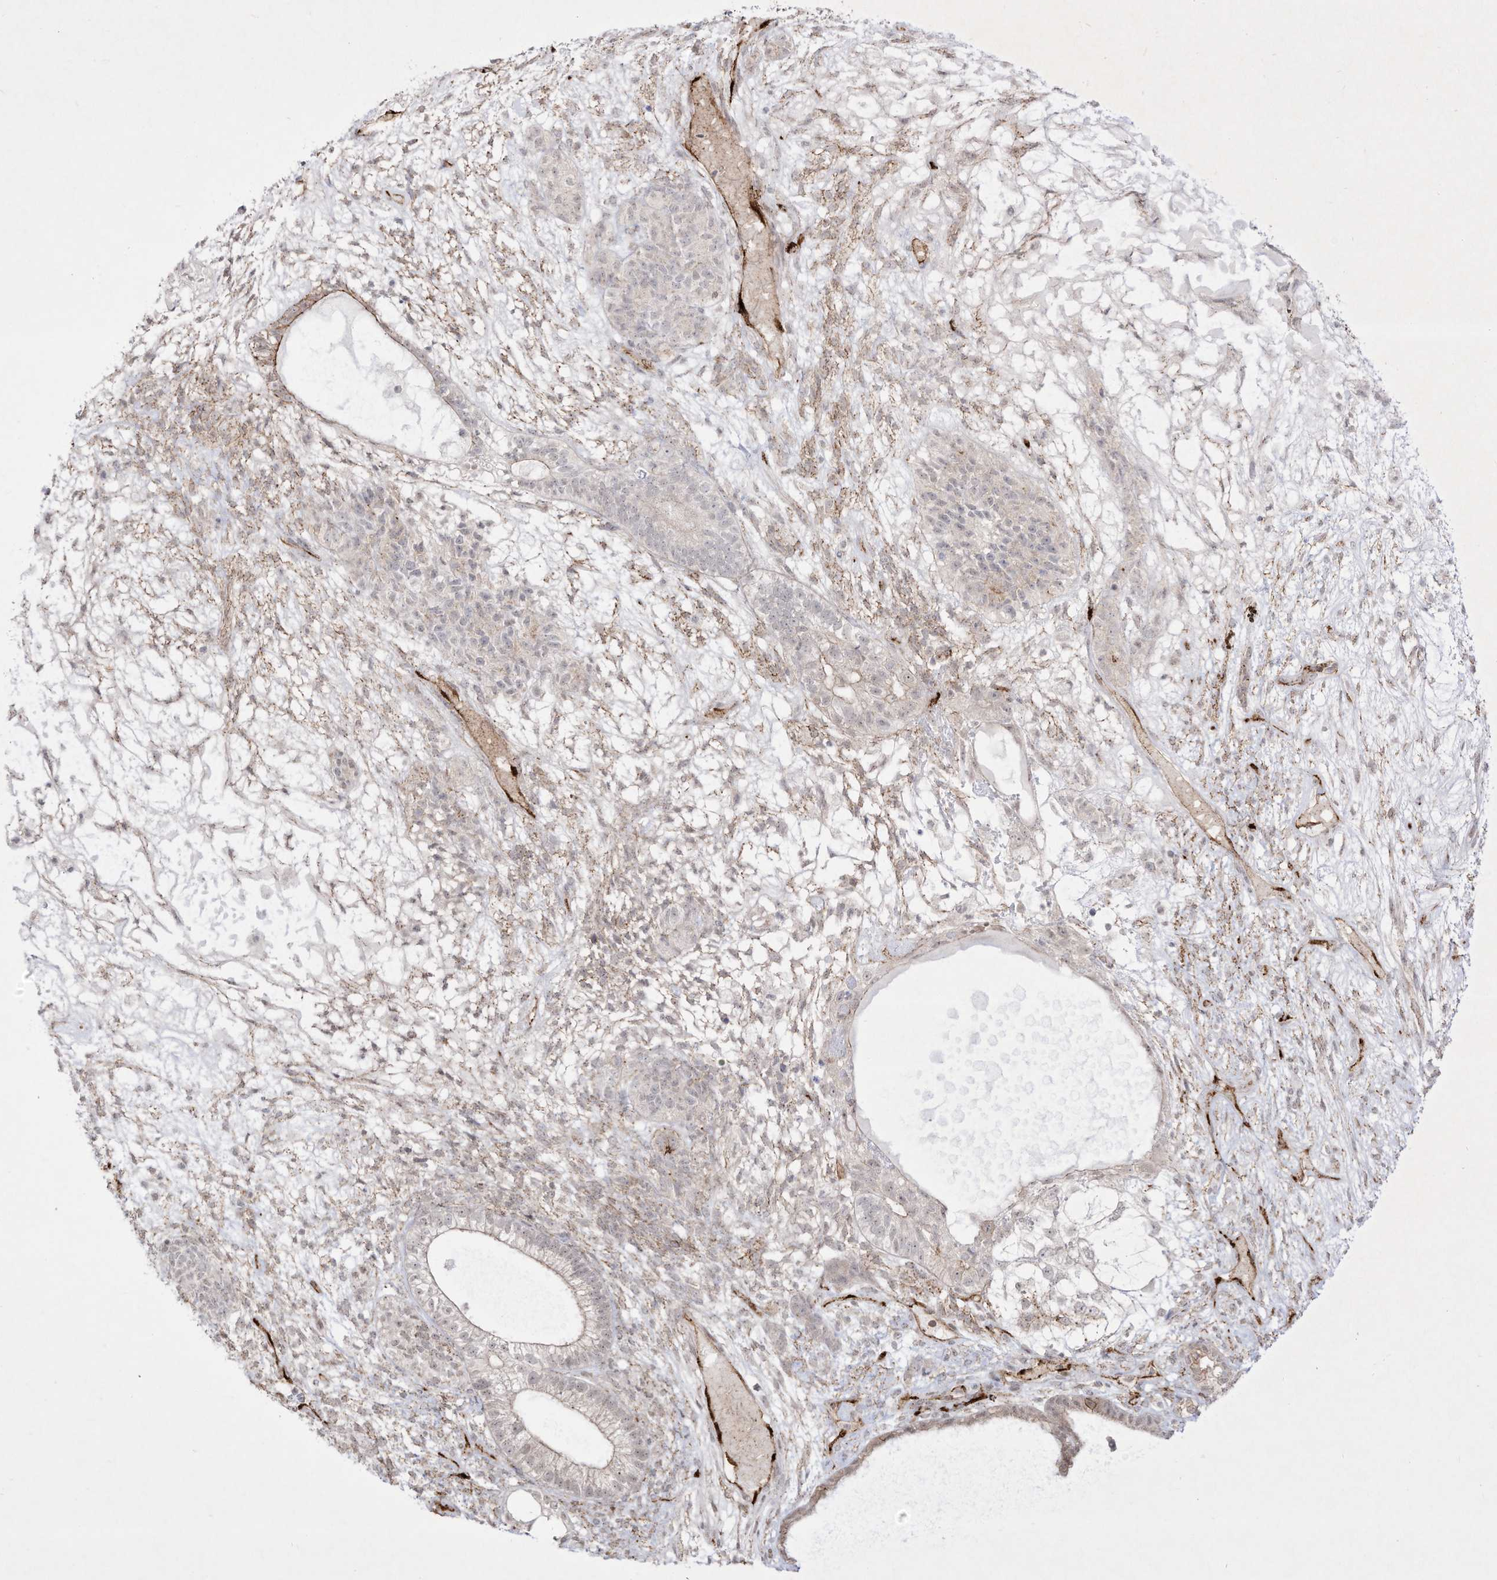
{"staining": {"intensity": "negative", "quantity": "none", "location": "none"}, "tissue": "testis cancer", "cell_type": "Tumor cells", "image_type": "cancer", "snomed": [{"axis": "morphology", "description": "Seminoma, NOS"}, {"axis": "morphology", "description": "Carcinoma, Embryonal, NOS"}, {"axis": "topography", "description": "Testis"}], "caption": "Immunohistochemistry (IHC) image of human testis cancer (seminoma) stained for a protein (brown), which demonstrates no positivity in tumor cells. (DAB (3,3'-diaminobenzidine) IHC, high magnification).", "gene": "ZGRF1", "patient": {"sex": "male", "age": 28}}